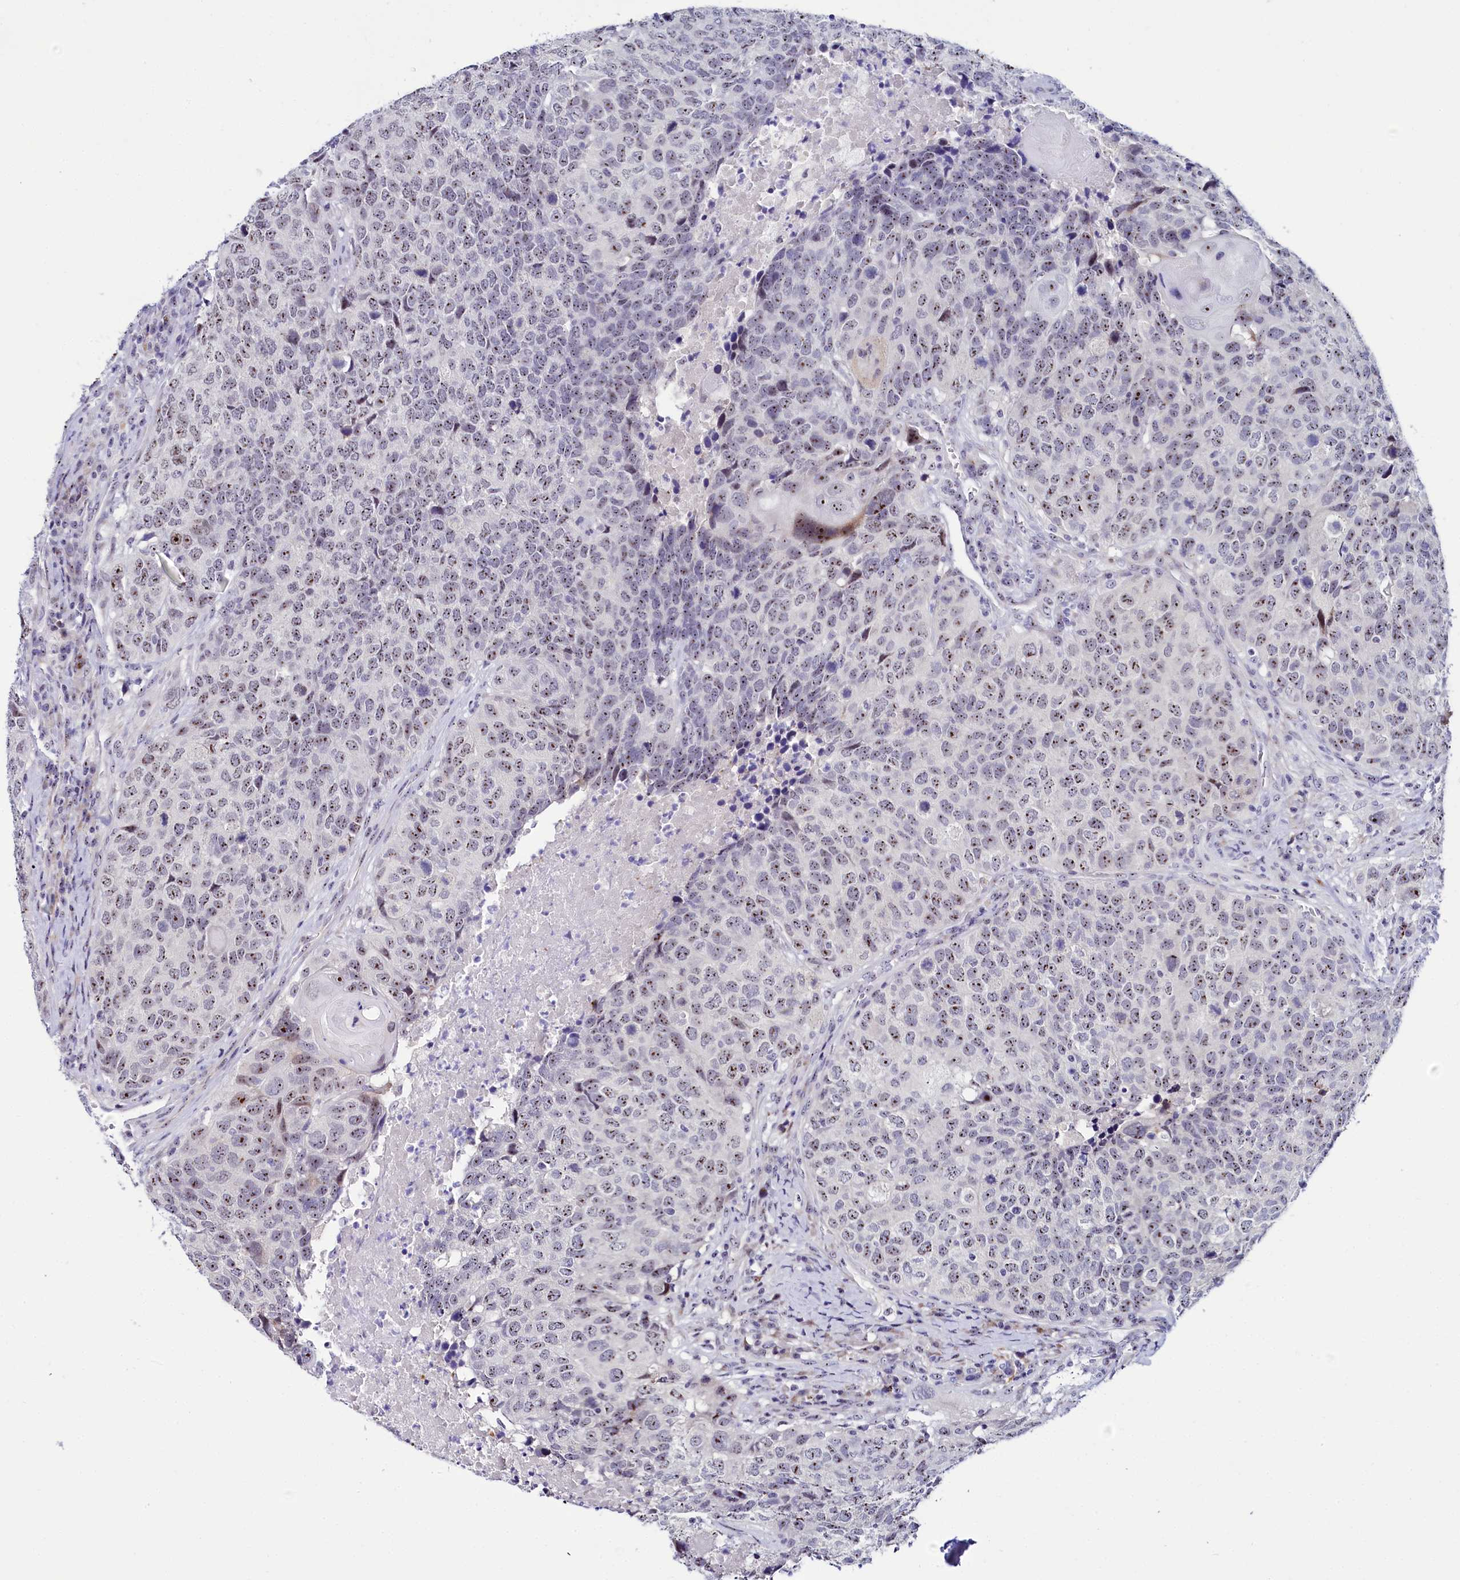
{"staining": {"intensity": "moderate", "quantity": "25%-75%", "location": "nuclear"}, "tissue": "head and neck cancer", "cell_type": "Tumor cells", "image_type": "cancer", "snomed": [{"axis": "morphology", "description": "Squamous cell carcinoma, NOS"}, {"axis": "topography", "description": "Head-Neck"}], "caption": "The photomicrograph exhibits immunohistochemical staining of squamous cell carcinoma (head and neck). There is moderate nuclear positivity is present in approximately 25%-75% of tumor cells.", "gene": "TCOF1", "patient": {"sex": "male", "age": 66}}